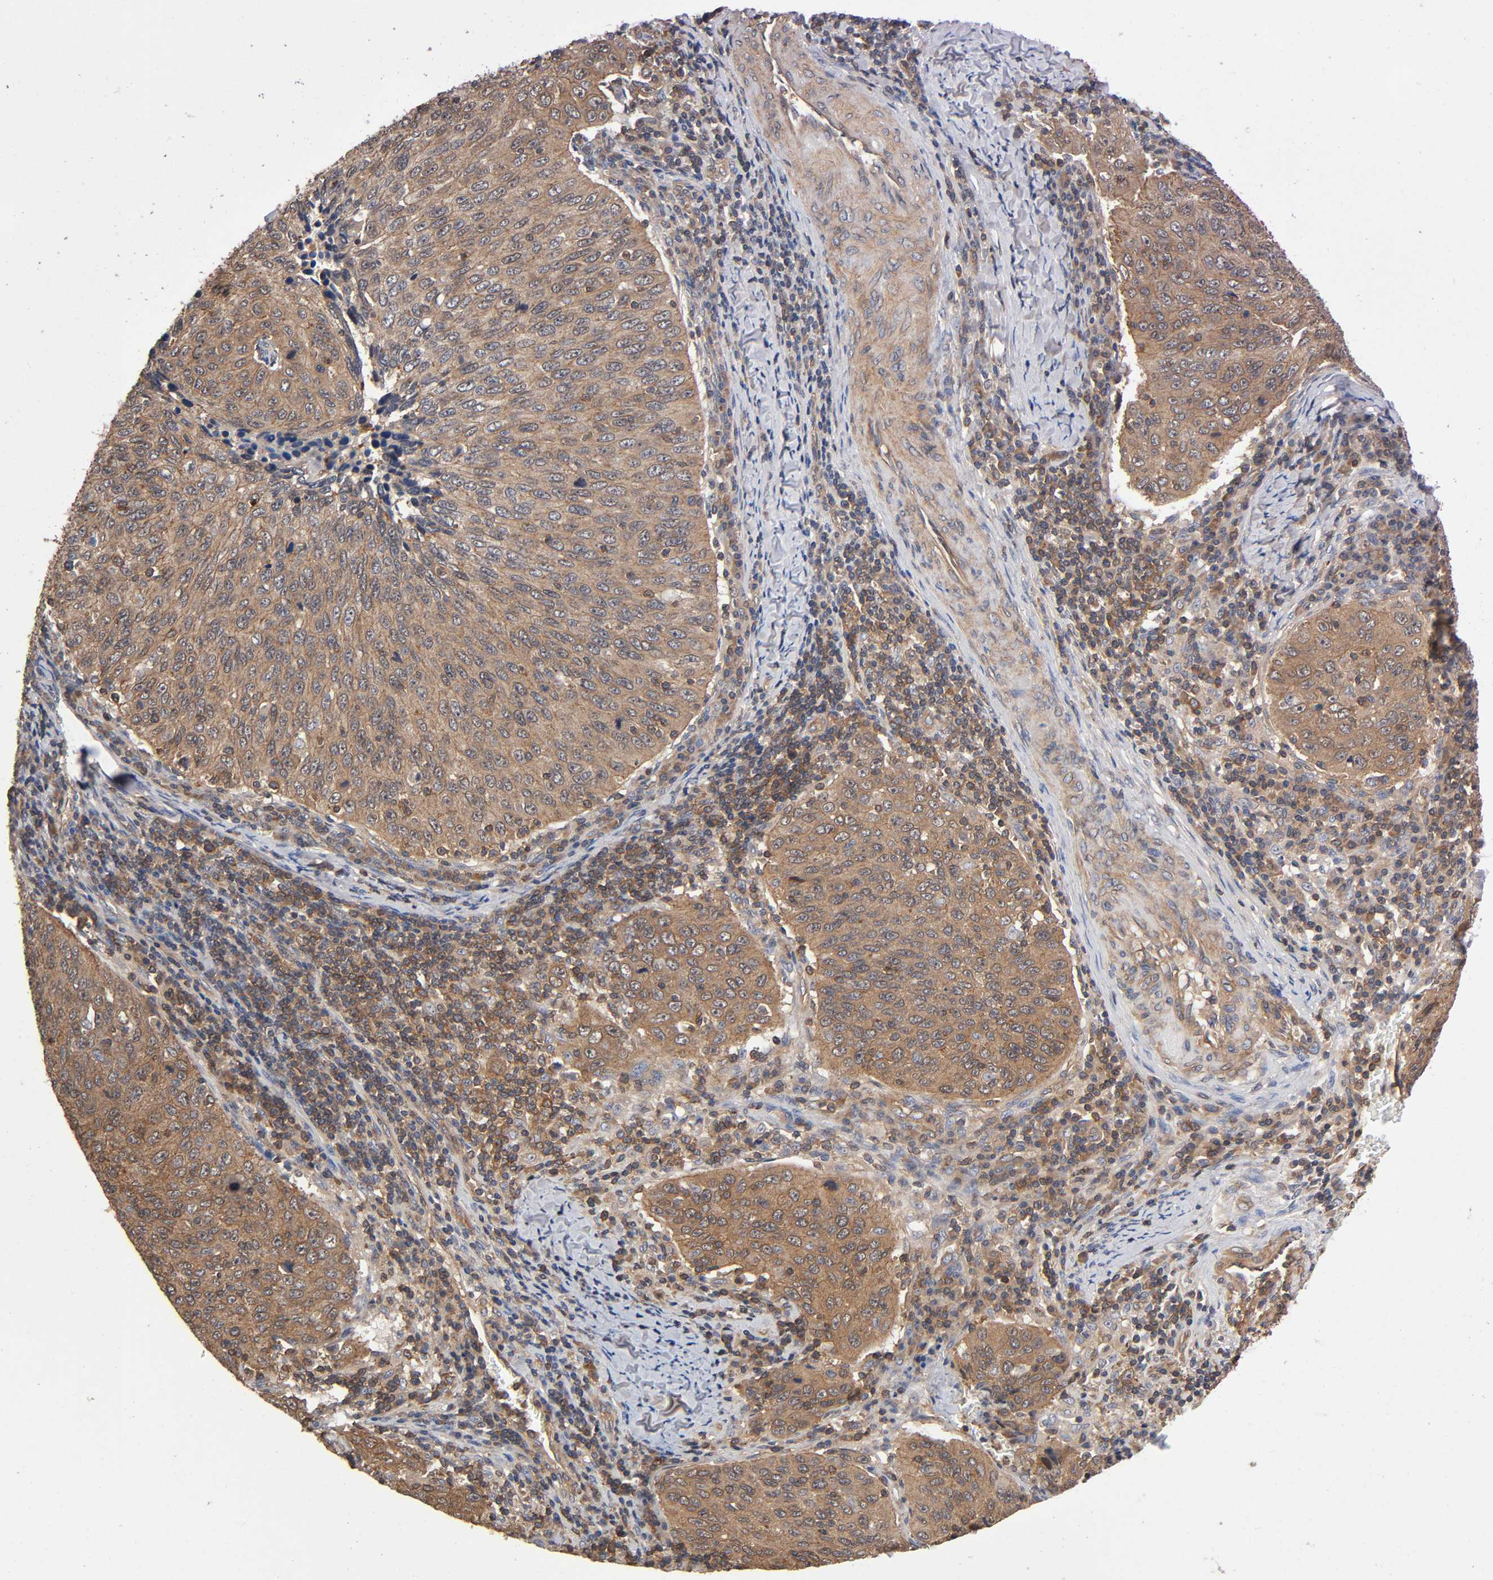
{"staining": {"intensity": "moderate", "quantity": ">75%", "location": "cytoplasmic/membranous"}, "tissue": "cervical cancer", "cell_type": "Tumor cells", "image_type": "cancer", "snomed": [{"axis": "morphology", "description": "Squamous cell carcinoma, NOS"}, {"axis": "topography", "description": "Cervix"}], "caption": "Protein expression analysis of cervical cancer (squamous cell carcinoma) exhibits moderate cytoplasmic/membranous staining in about >75% of tumor cells.", "gene": "LAMTOR2", "patient": {"sex": "female", "age": 53}}